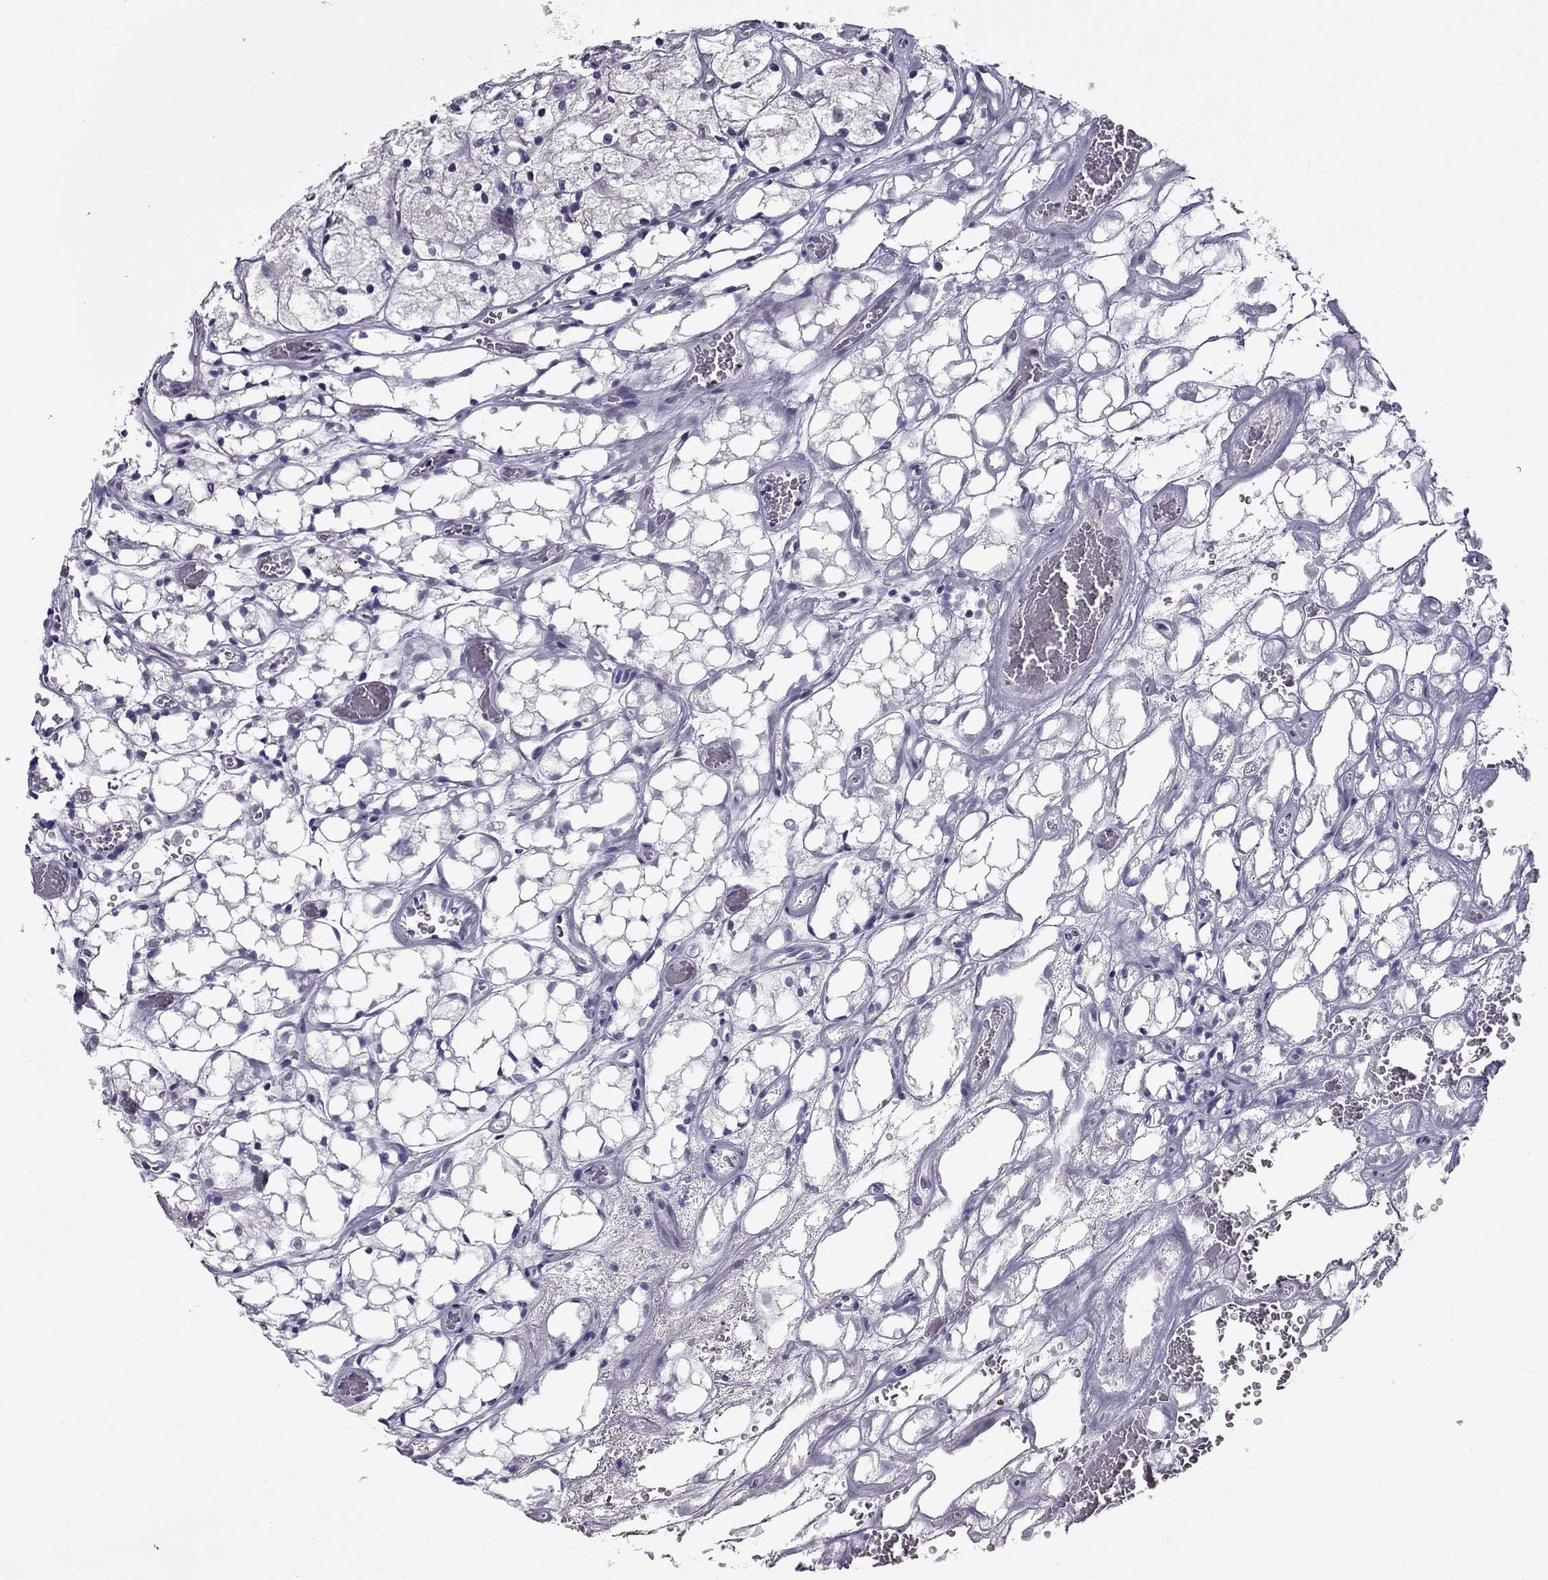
{"staining": {"intensity": "negative", "quantity": "none", "location": "none"}, "tissue": "renal cancer", "cell_type": "Tumor cells", "image_type": "cancer", "snomed": [{"axis": "morphology", "description": "Adenocarcinoma, NOS"}, {"axis": "topography", "description": "Kidney"}], "caption": "Adenocarcinoma (renal) stained for a protein using IHC shows no expression tumor cells.", "gene": "MYBPH", "patient": {"sex": "female", "age": 69}}